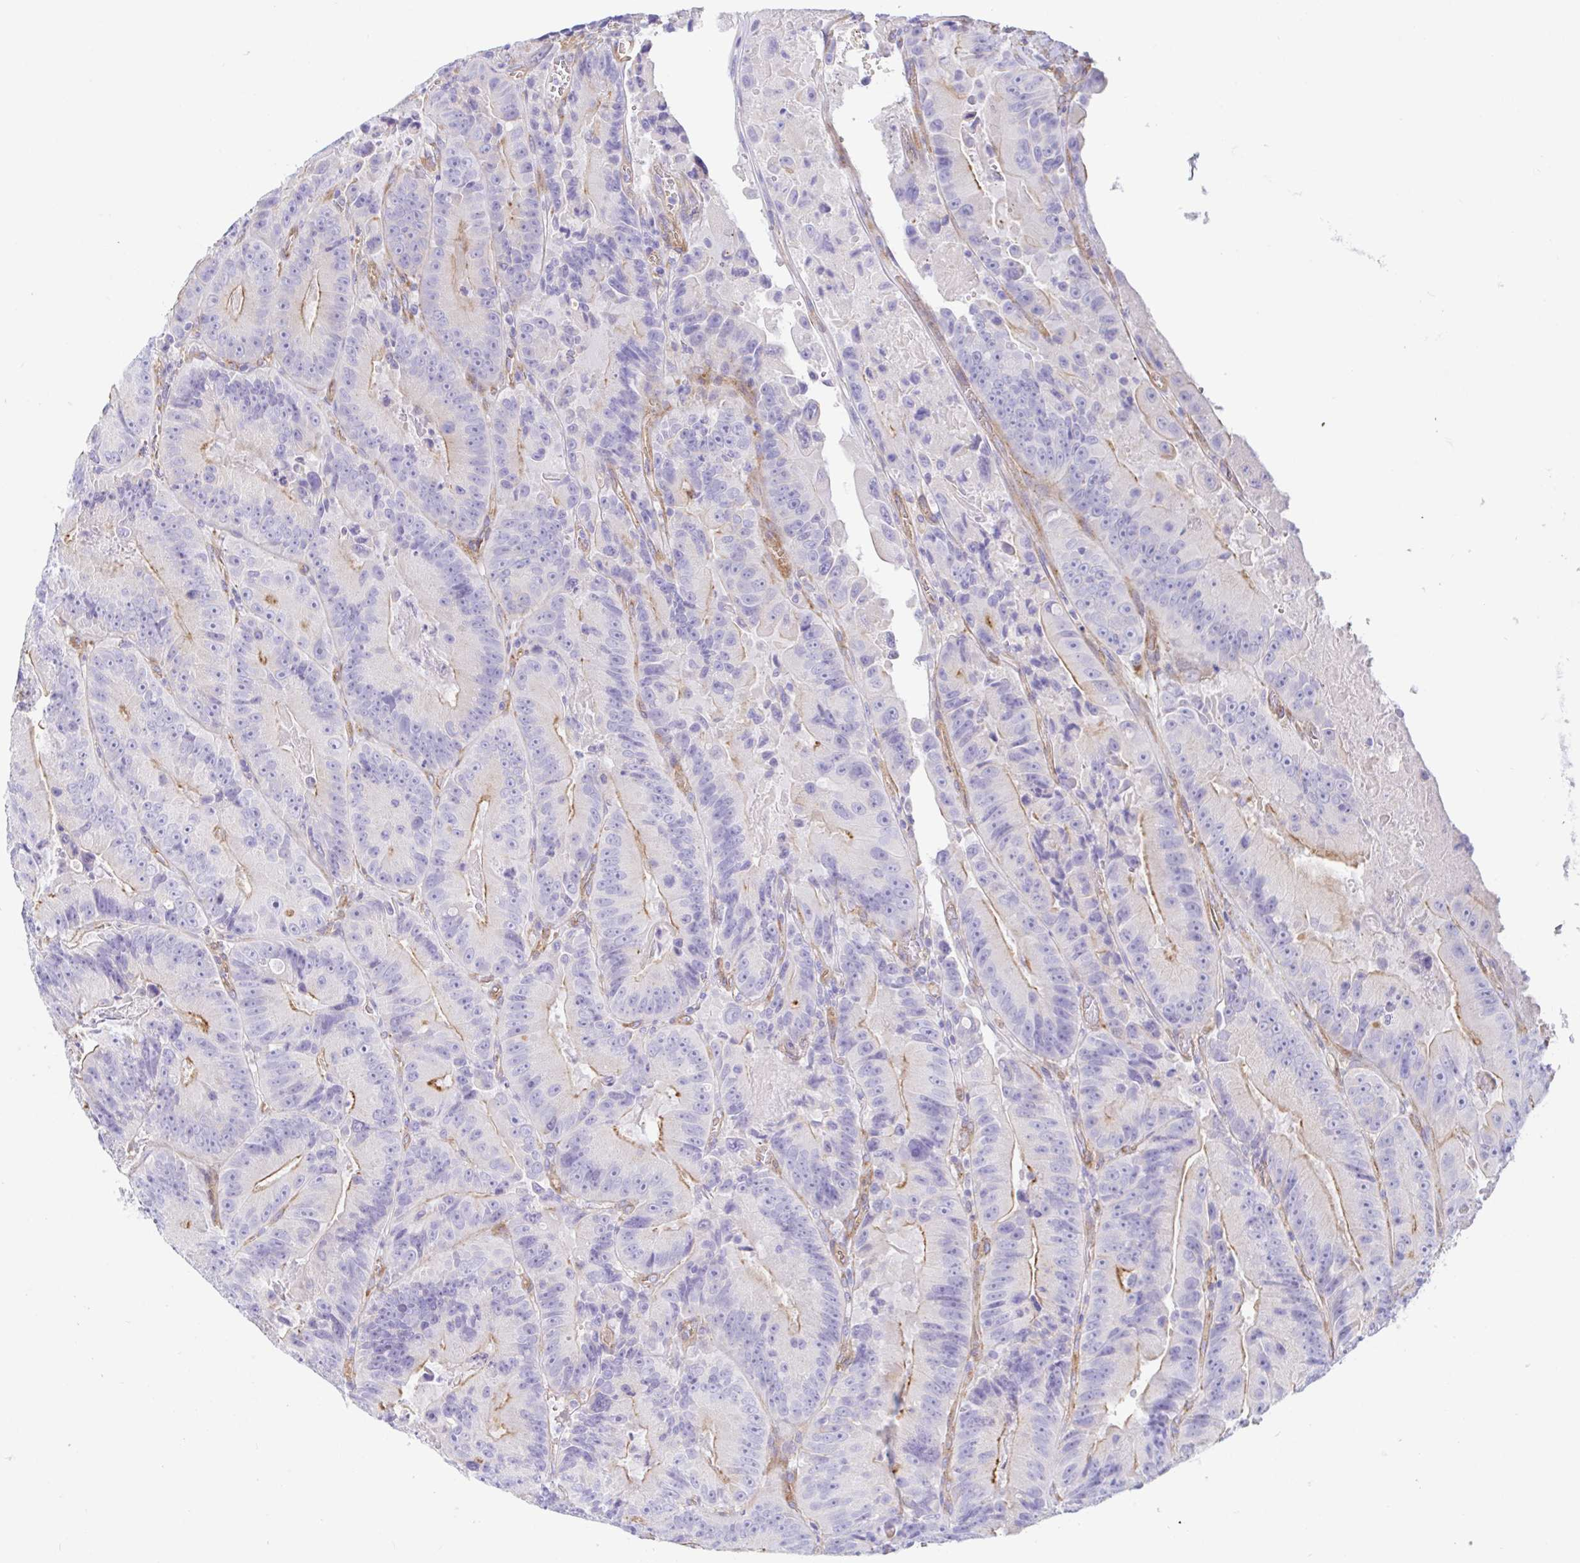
{"staining": {"intensity": "moderate", "quantity": "<25%", "location": "cytoplasmic/membranous"}, "tissue": "colorectal cancer", "cell_type": "Tumor cells", "image_type": "cancer", "snomed": [{"axis": "morphology", "description": "Adenocarcinoma, NOS"}, {"axis": "topography", "description": "Colon"}], "caption": "IHC staining of adenocarcinoma (colorectal), which exhibits low levels of moderate cytoplasmic/membranous staining in approximately <25% of tumor cells indicating moderate cytoplasmic/membranous protein positivity. The staining was performed using DAB (brown) for protein detection and nuclei were counterstained in hematoxylin (blue).", "gene": "ARL4D", "patient": {"sex": "female", "age": 86}}